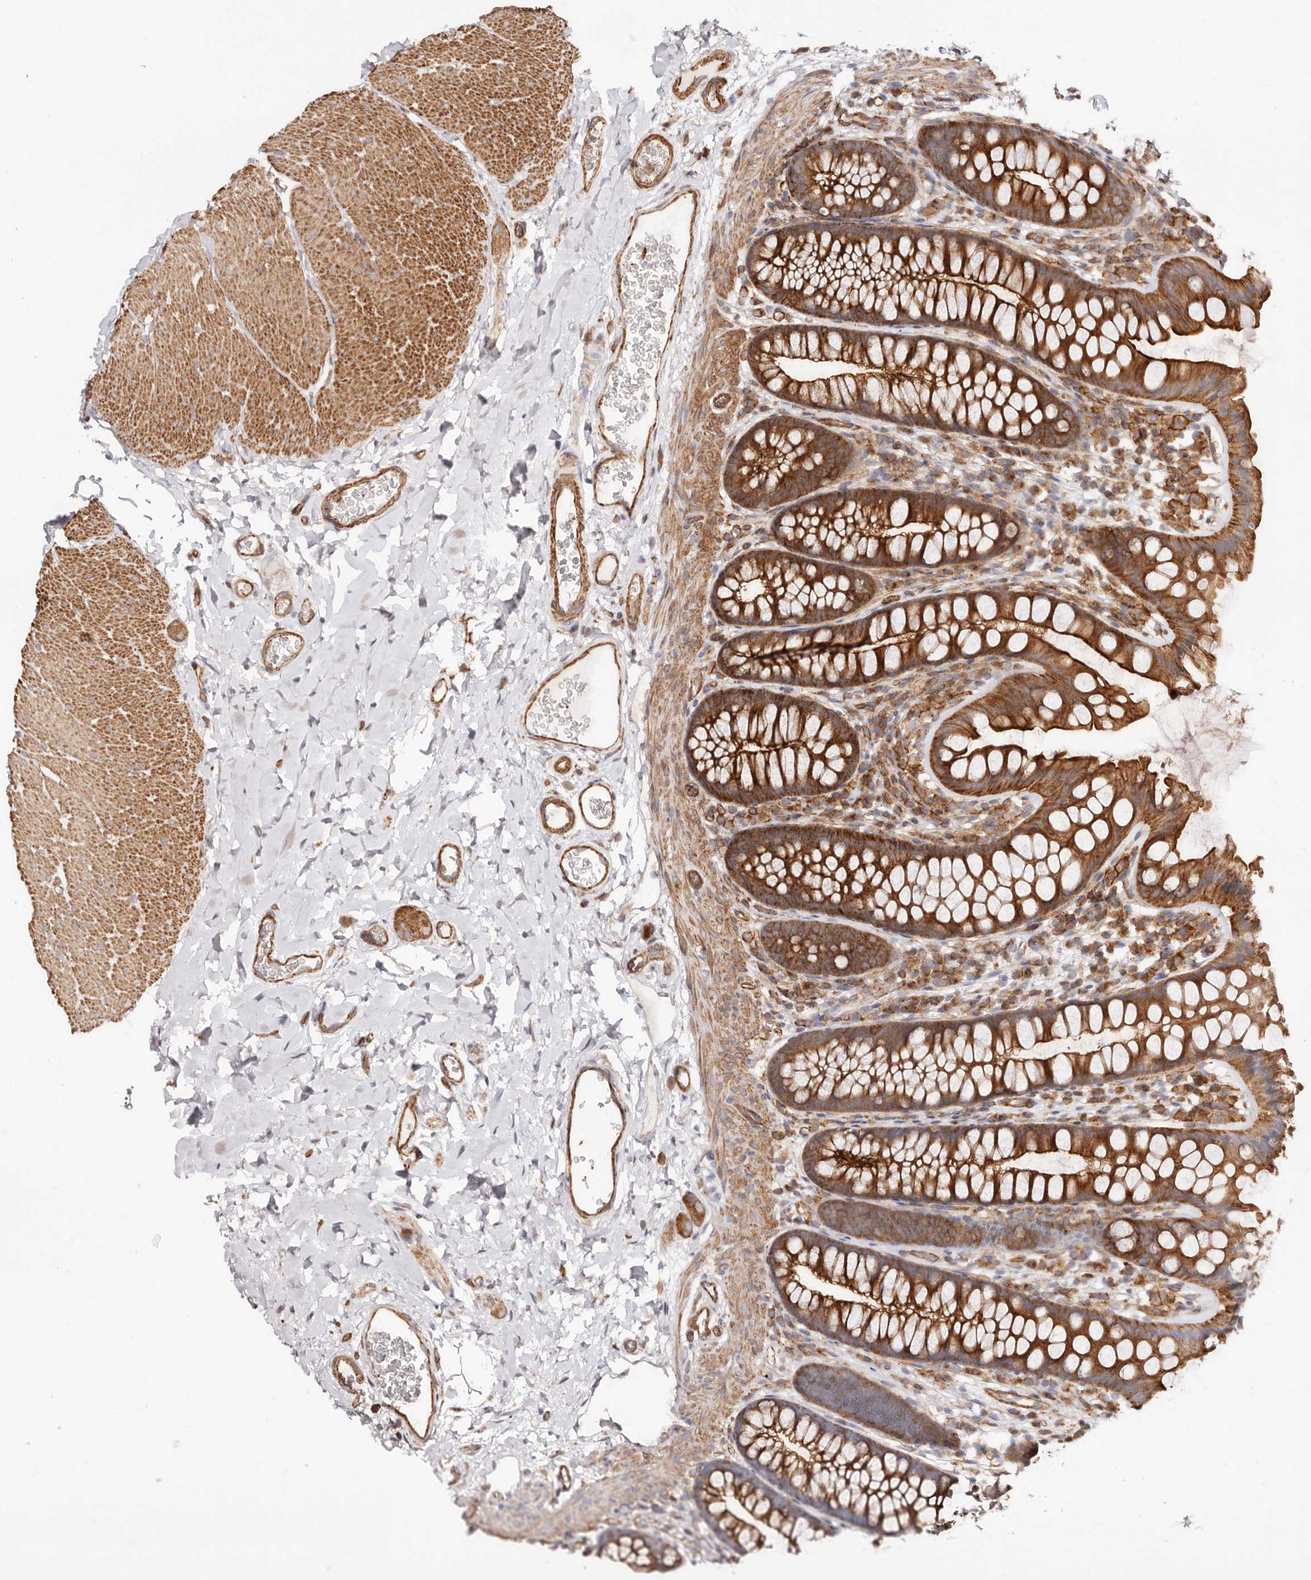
{"staining": {"intensity": "moderate", "quantity": ">75%", "location": "cytoplasmic/membranous"}, "tissue": "colon", "cell_type": "Endothelial cells", "image_type": "normal", "snomed": [{"axis": "morphology", "description": "Normal tissue, NOS"}, {"axis": "topography", "description": "Colon"}], "caption": "Brown immunohistochemical staining in benign colon exhibits moderate cytoplasmic/membranous expression in approximately >75% of endothelial cells.", "gene": "PTPN22", "patient": {"sex": "female", "age": 62}}